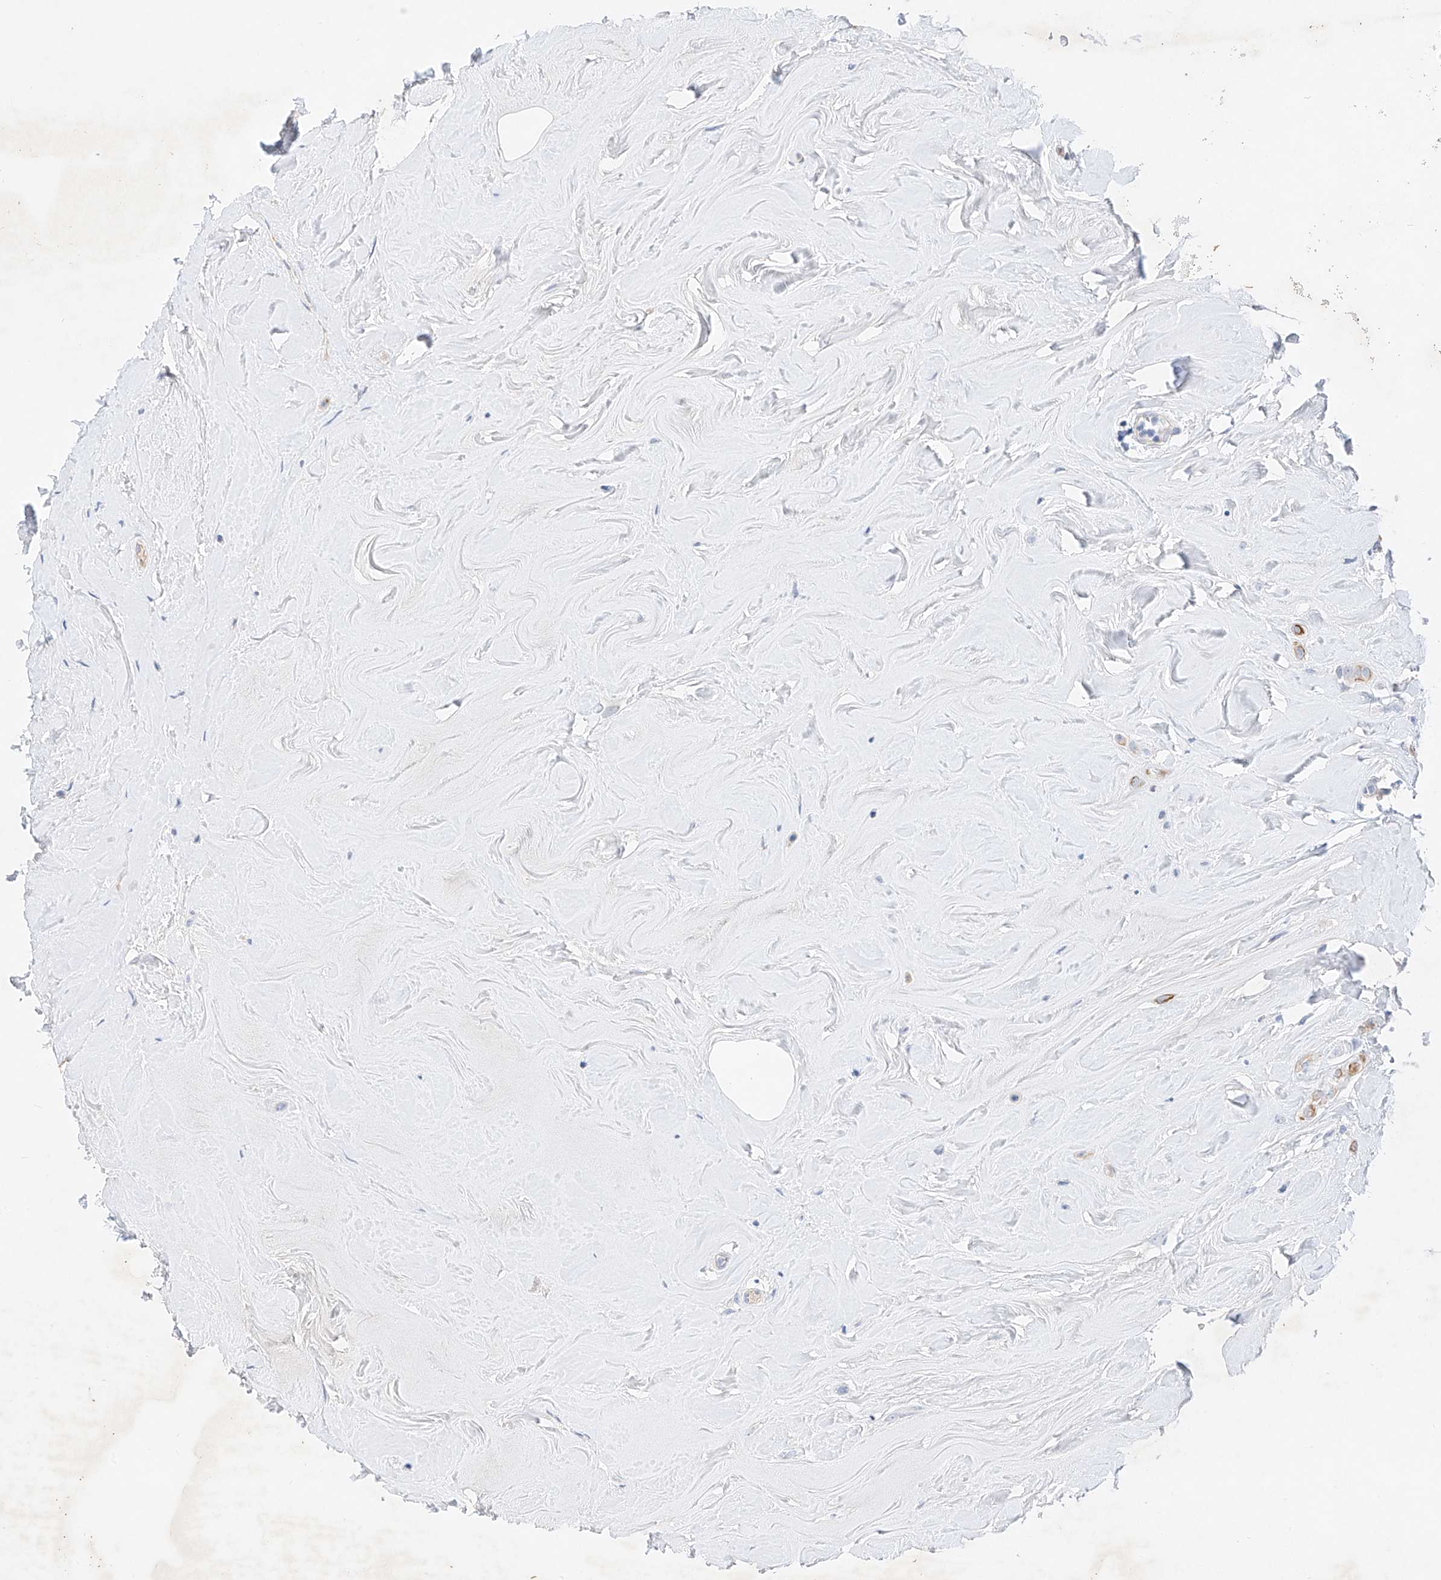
{"staining": {"intensity": "weak", "quantity": "<25%", "location": "cytoplasmic/membranous"}, "tissue": "breast cancer", "cell_type": "Tumor cells", "image_type": "cancer", "snomed": [{"axis": "morphology", "description": "Lobular carcinoma"}, {"axis": "topography", "description": "Breast"}], "caption": "Immunohistochemical staining of lobular carcinoma (breast) exhibits no significant staining in tumor cells.", "gene": "SBSPON", "patient": {"sex": "female", "age": 47}}